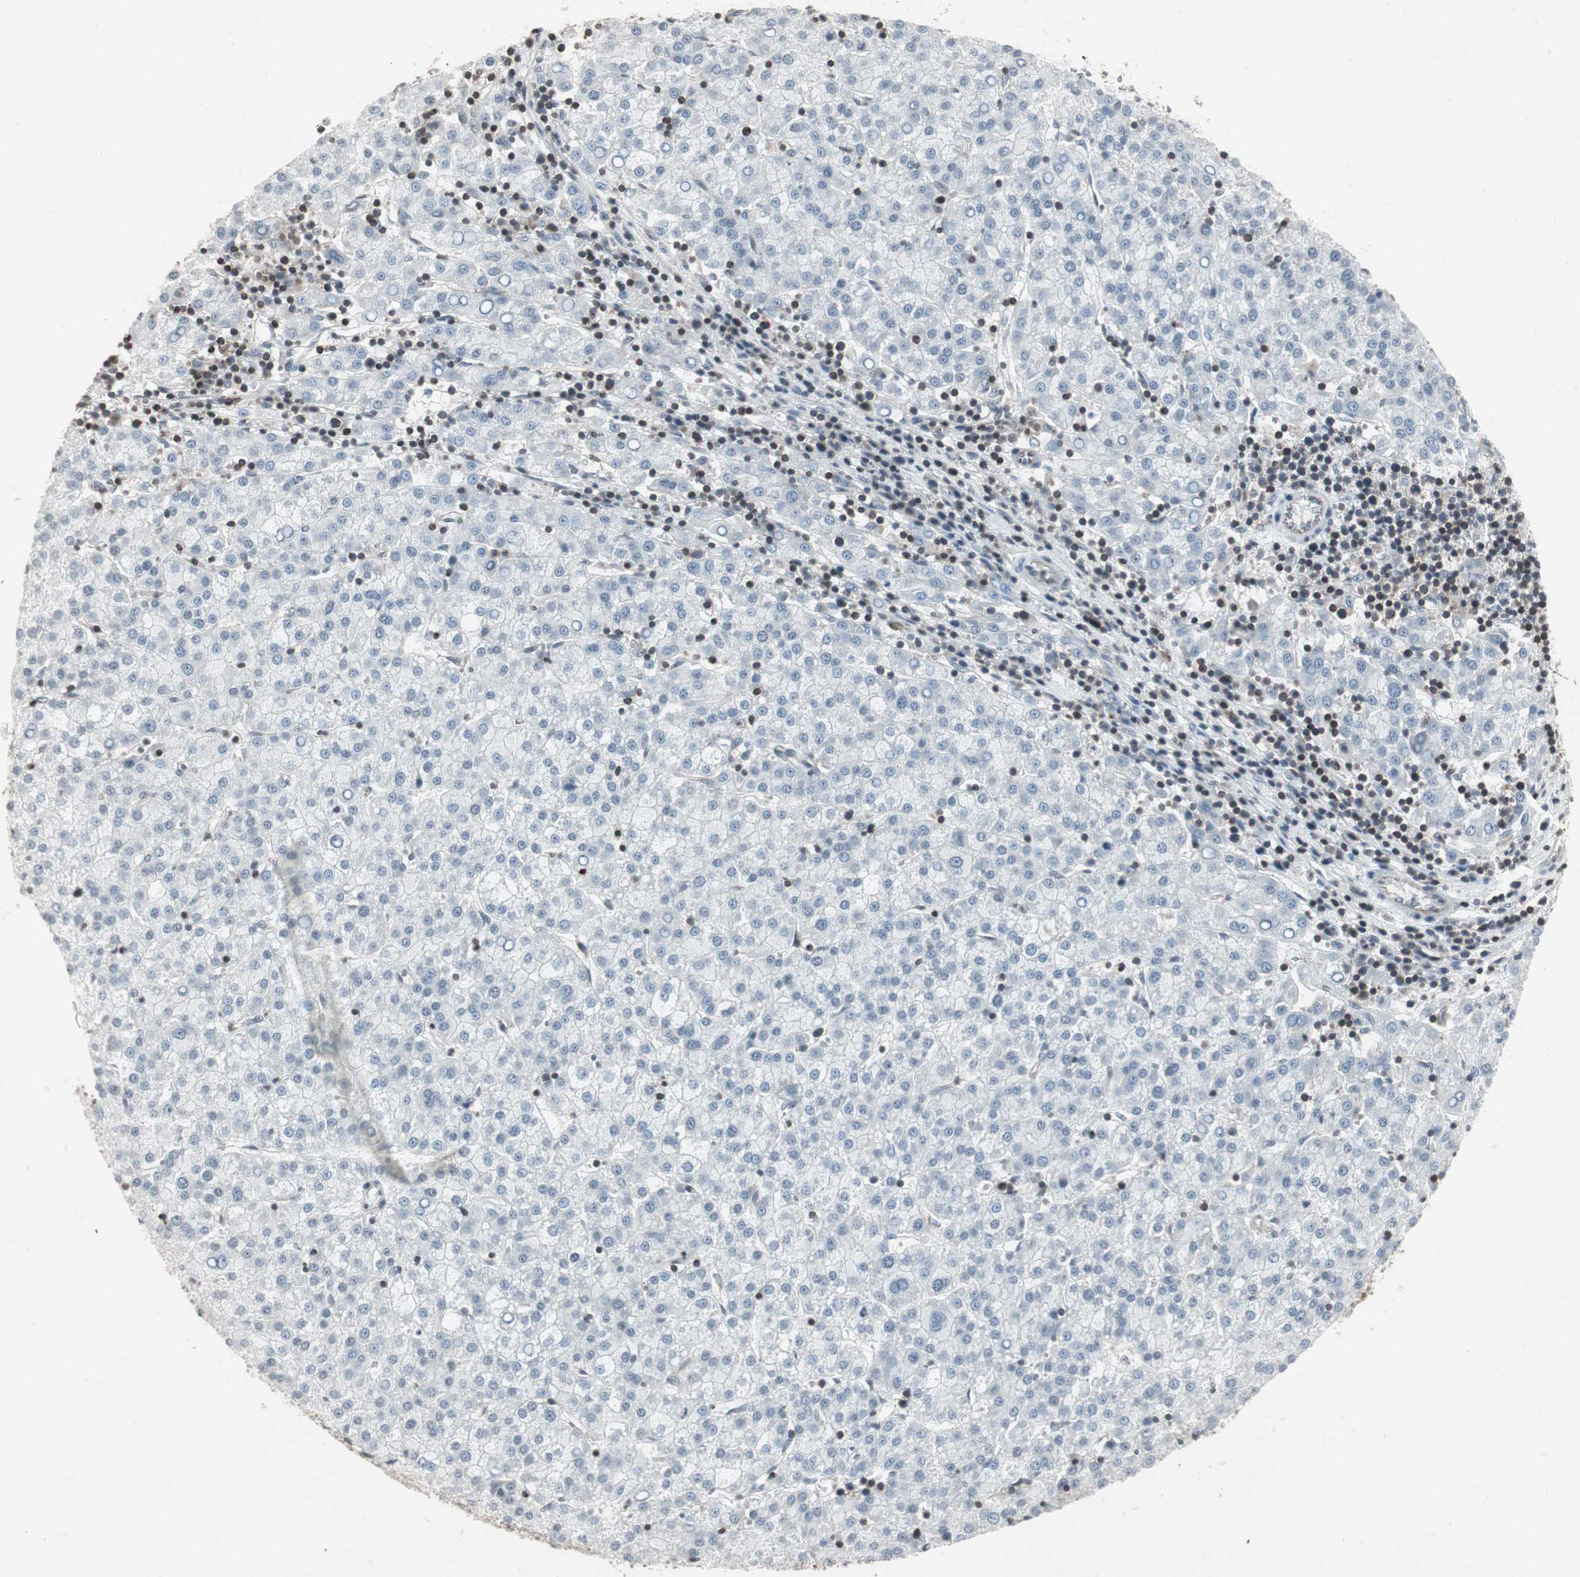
{"staining": {"intensity": "negative", "quantity": "none", "location": "none"}, "tissue": "liver cancer", "cell_type": "Tumor cells", "image_type": "cancer", "snomed": [{"axis": "morphology", "description": "Carcinoma, Hepatocellular, NOS"}, {"axis": "topography", "description": "Liver"}], "caption": "Liver hepatocellular carcinoma stained for a protein using immunohistochemistry exhibits no expression tumor cells.", "gene": "ARHGEF1", "patient": {"sex": "female", "age": 58}}